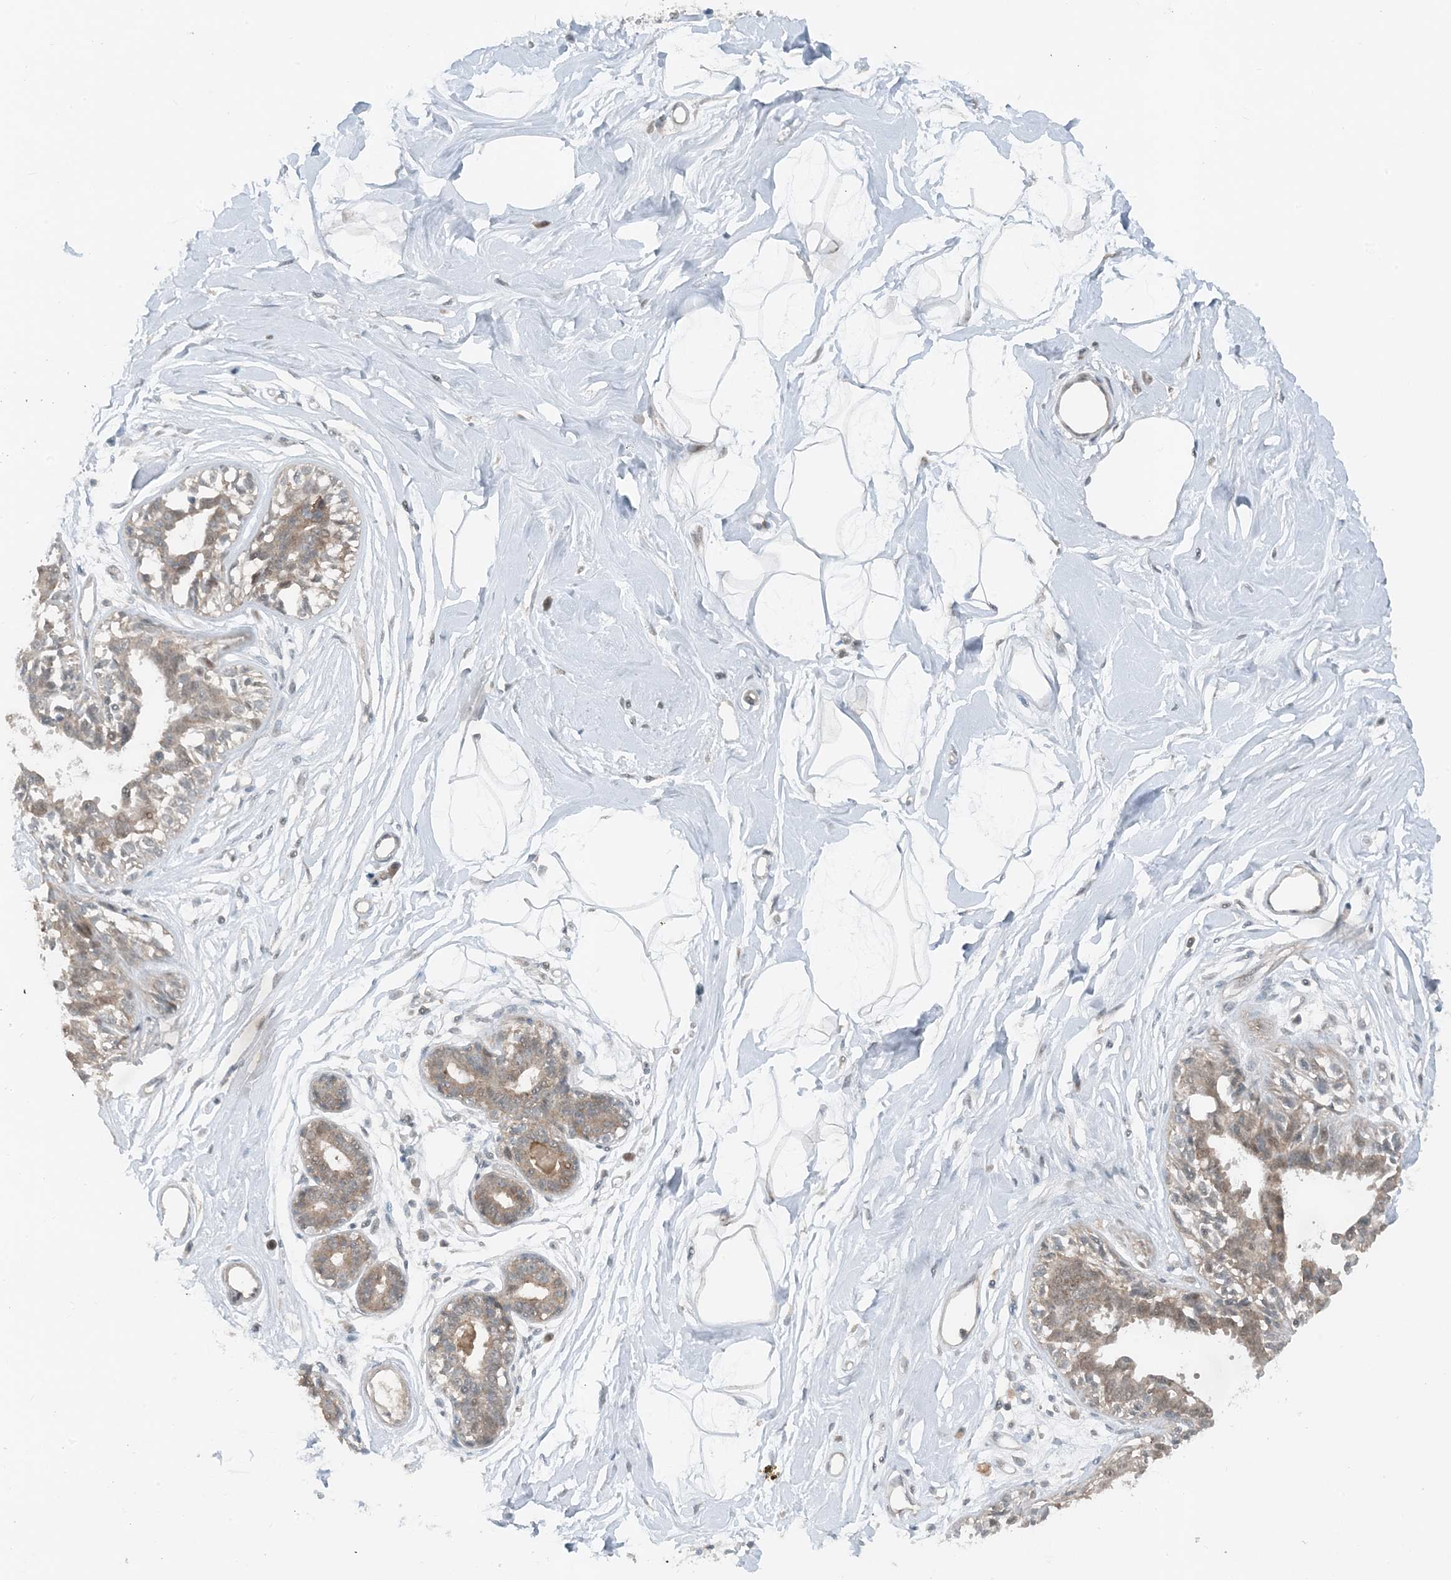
{"staining": {"intensity": "negative", "quantity": "none", "location": "none"}, "tissue": "breast", "cell_type": "Adipocytes", "image_type": "normal", "snomed": [{"axis": "morphology", "description": "Normal tissue, NOS"}, {"axis": "topography", "description": "Breast"}], "caption": "A high-resolution image shows immunohistochemistry staining of unremarkable breast, which exhibits no significant expression in adipocytes. (IHC, brightfield microscopy, high magnification).", "gene": "MITD1", "patient": {"sex": "female", "age": 45}}